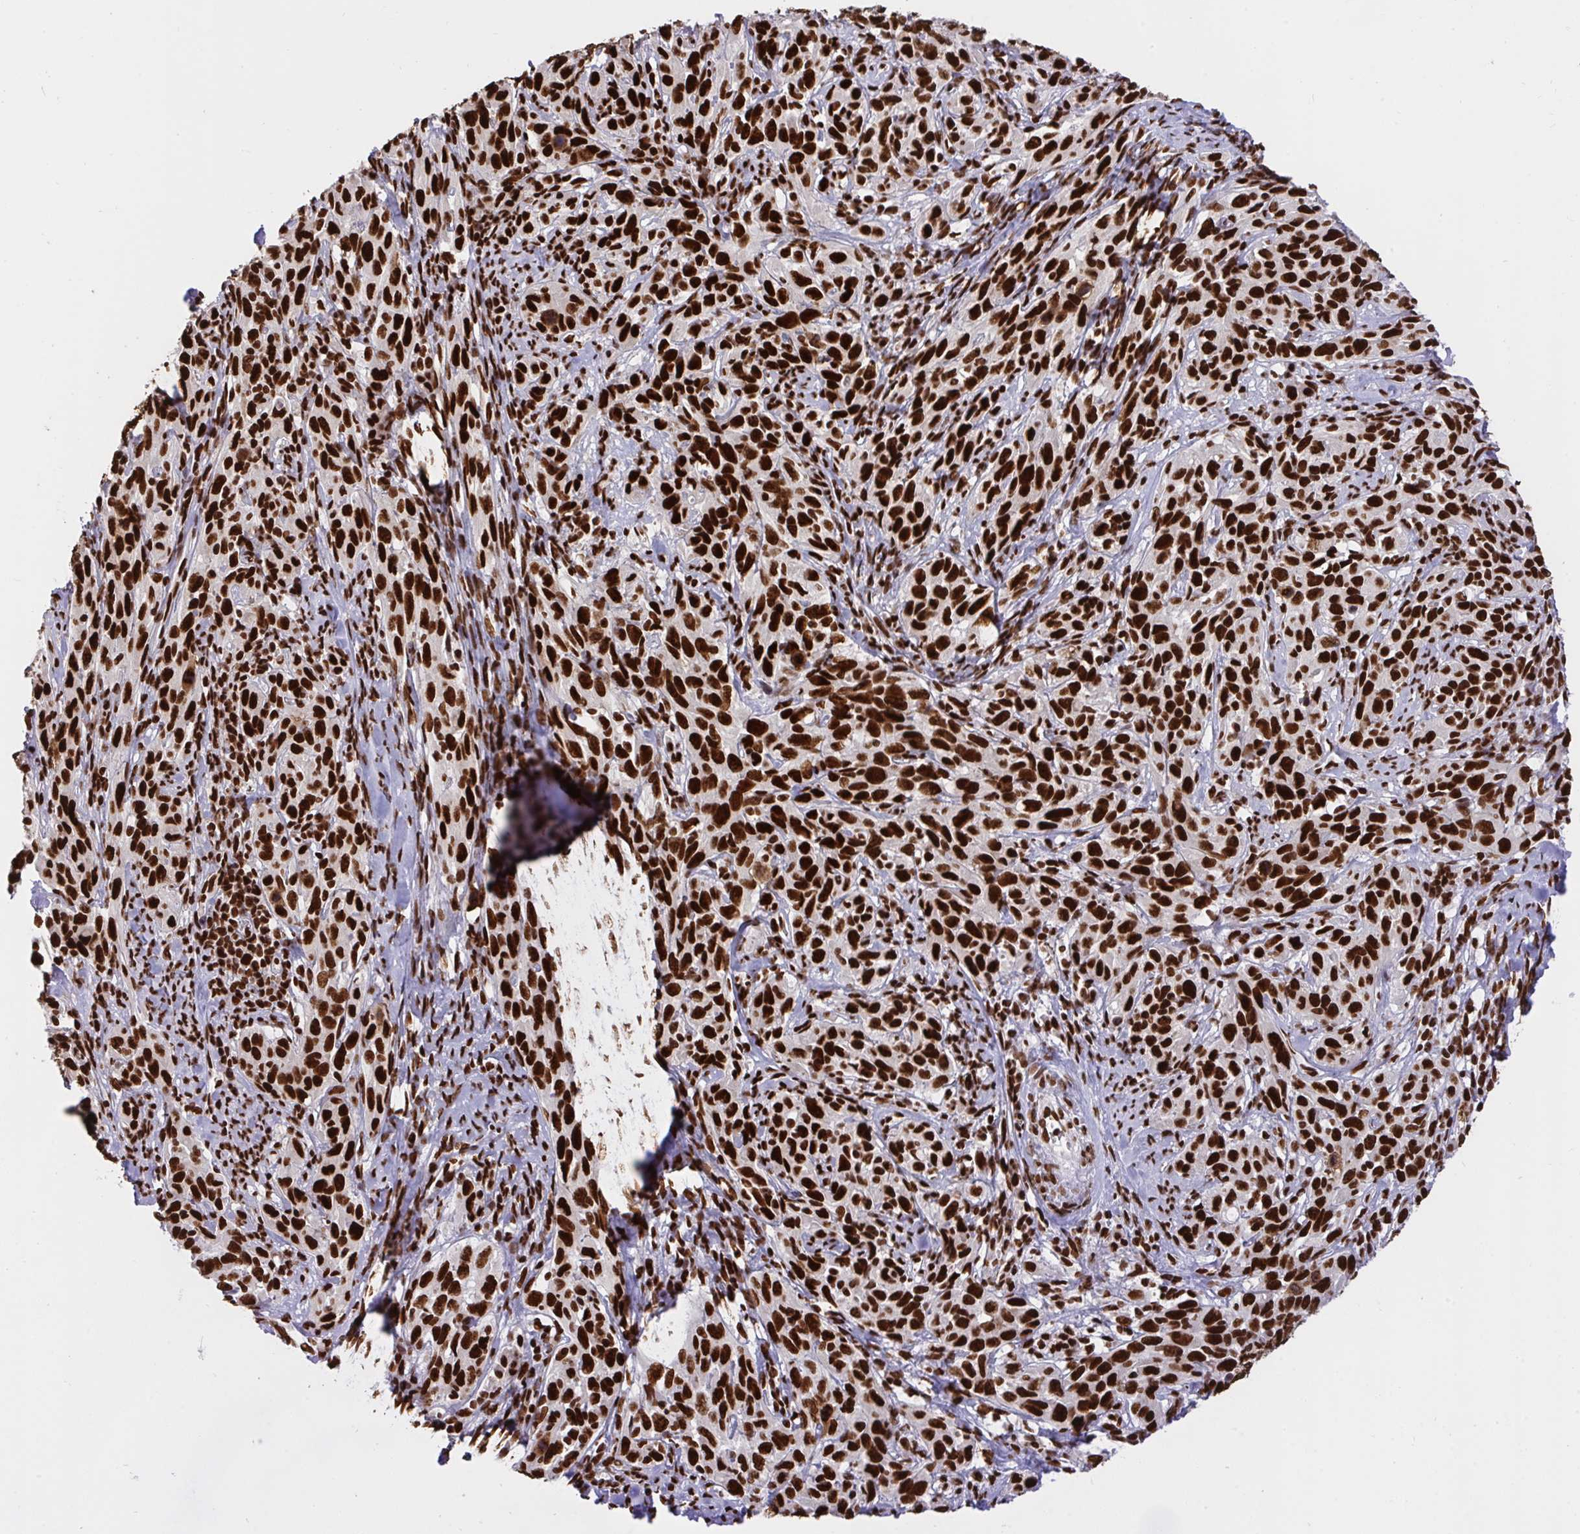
{"staining": {"intensity": "strong", "quantity": ">75%", "location": "nuclear"}, "tissue": "cervical cancer", "cell_type": "Tumor cells", "image_type": "cancer", "snomed": [{"axis": "morphology", "description": "Normal tissue, NOS"}, {"axis": "morphology", "description": "Squamous cell carcinoma, NOS"}, {"axis": "topography", "description": "Cervix"}], "caption": "A photomicrograph showing strong nuclear positivity in approximately >75% of tumor cells in cervical cancer, as visualized by brown immunohistochemical staining.", "gene": "HNRNPL", "patient": {"sex": "female", "age": 51}}